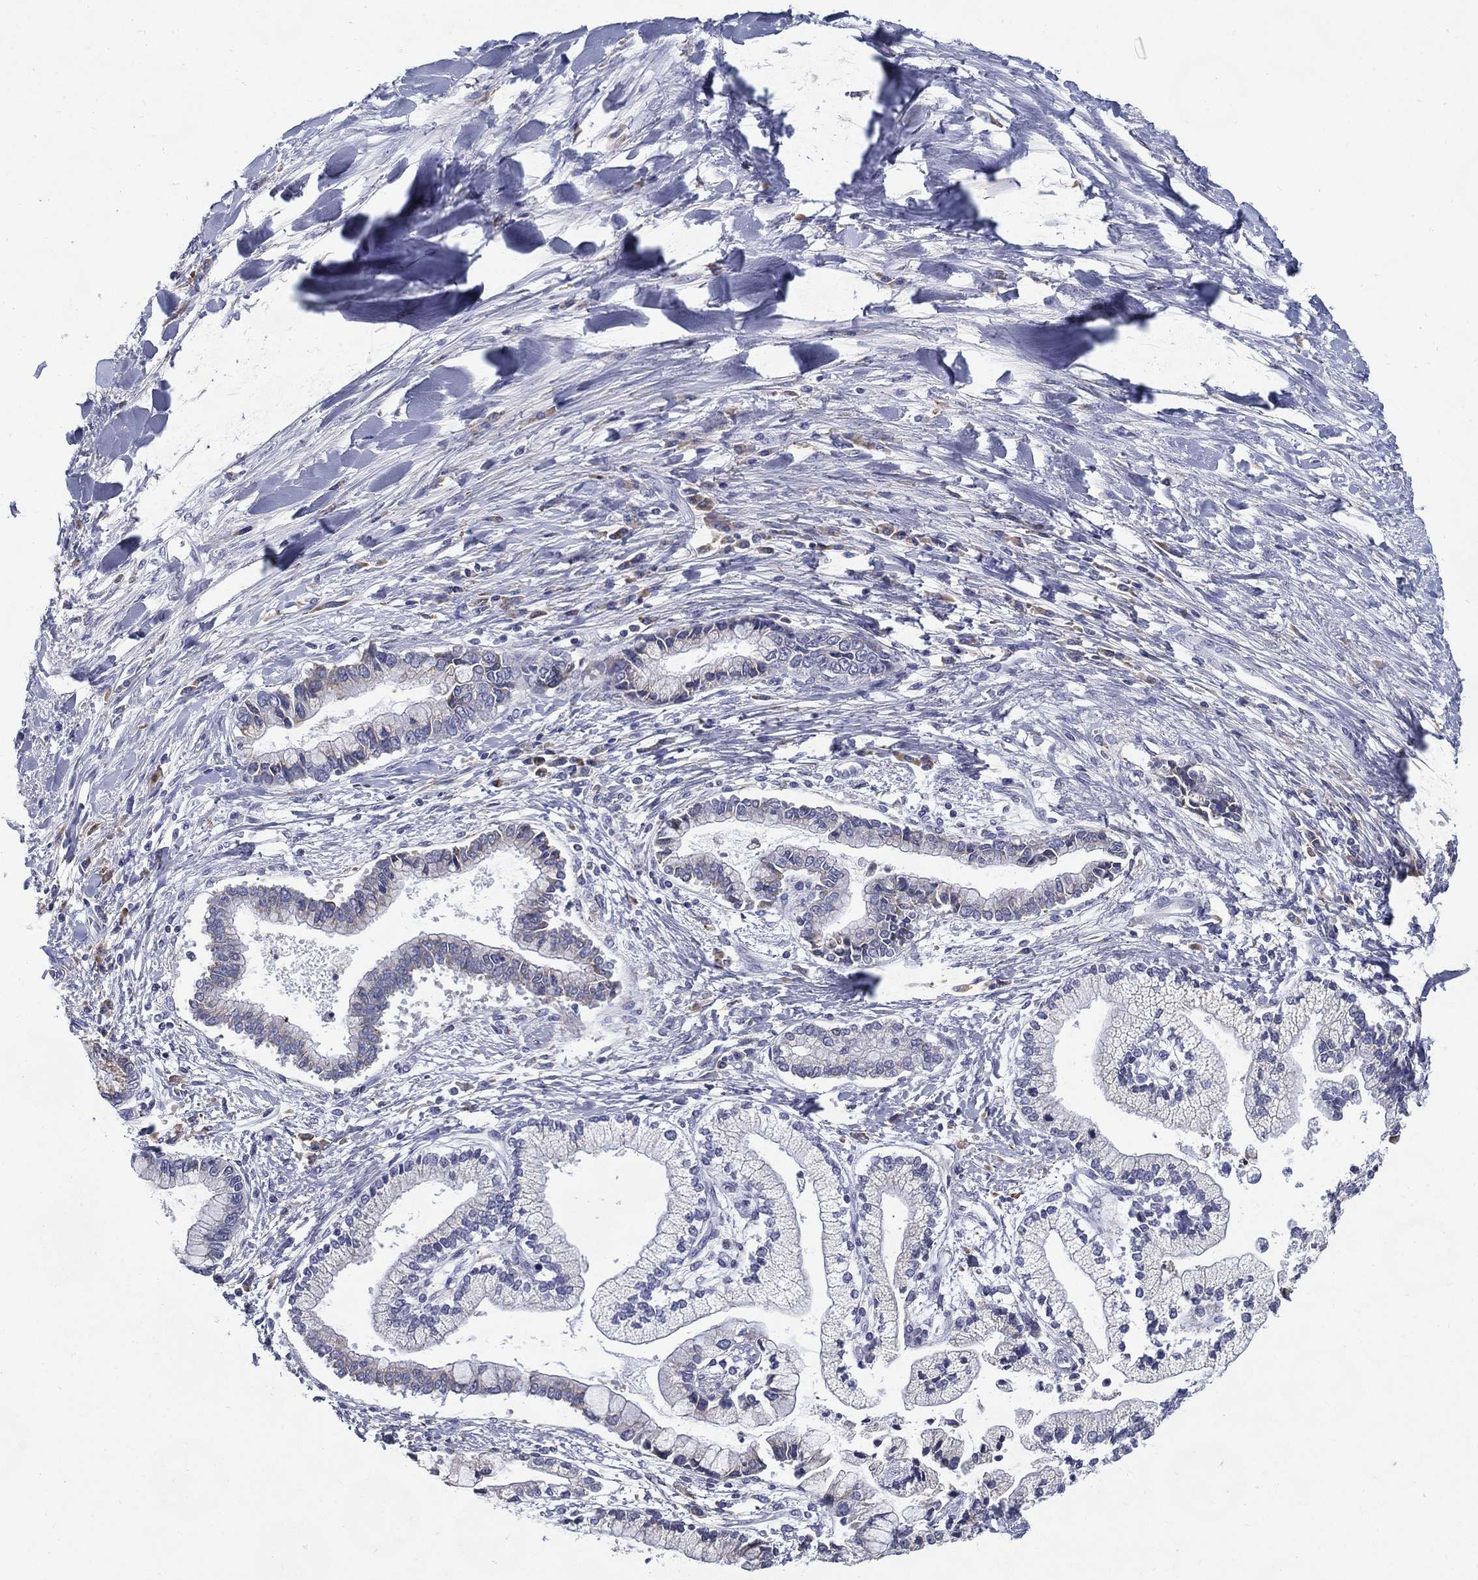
{"staining": {"intensity": "negative", "quantity": "none", "location": "none"}, "tissue": "liver cancer", "cell_type": "Tumor cells", "image_type": "cancer", "snomed": [{"axis": "morphology", "description": "Cholangiocarcinoma"}, {"axis": "topography", "description": "Liver"}], "caption": "Tumor cells are negative for protein expression in human liver cholangiocarcinoma.", "gene": "C19orf18", "patient": {"sex": "male", "age": 50}}